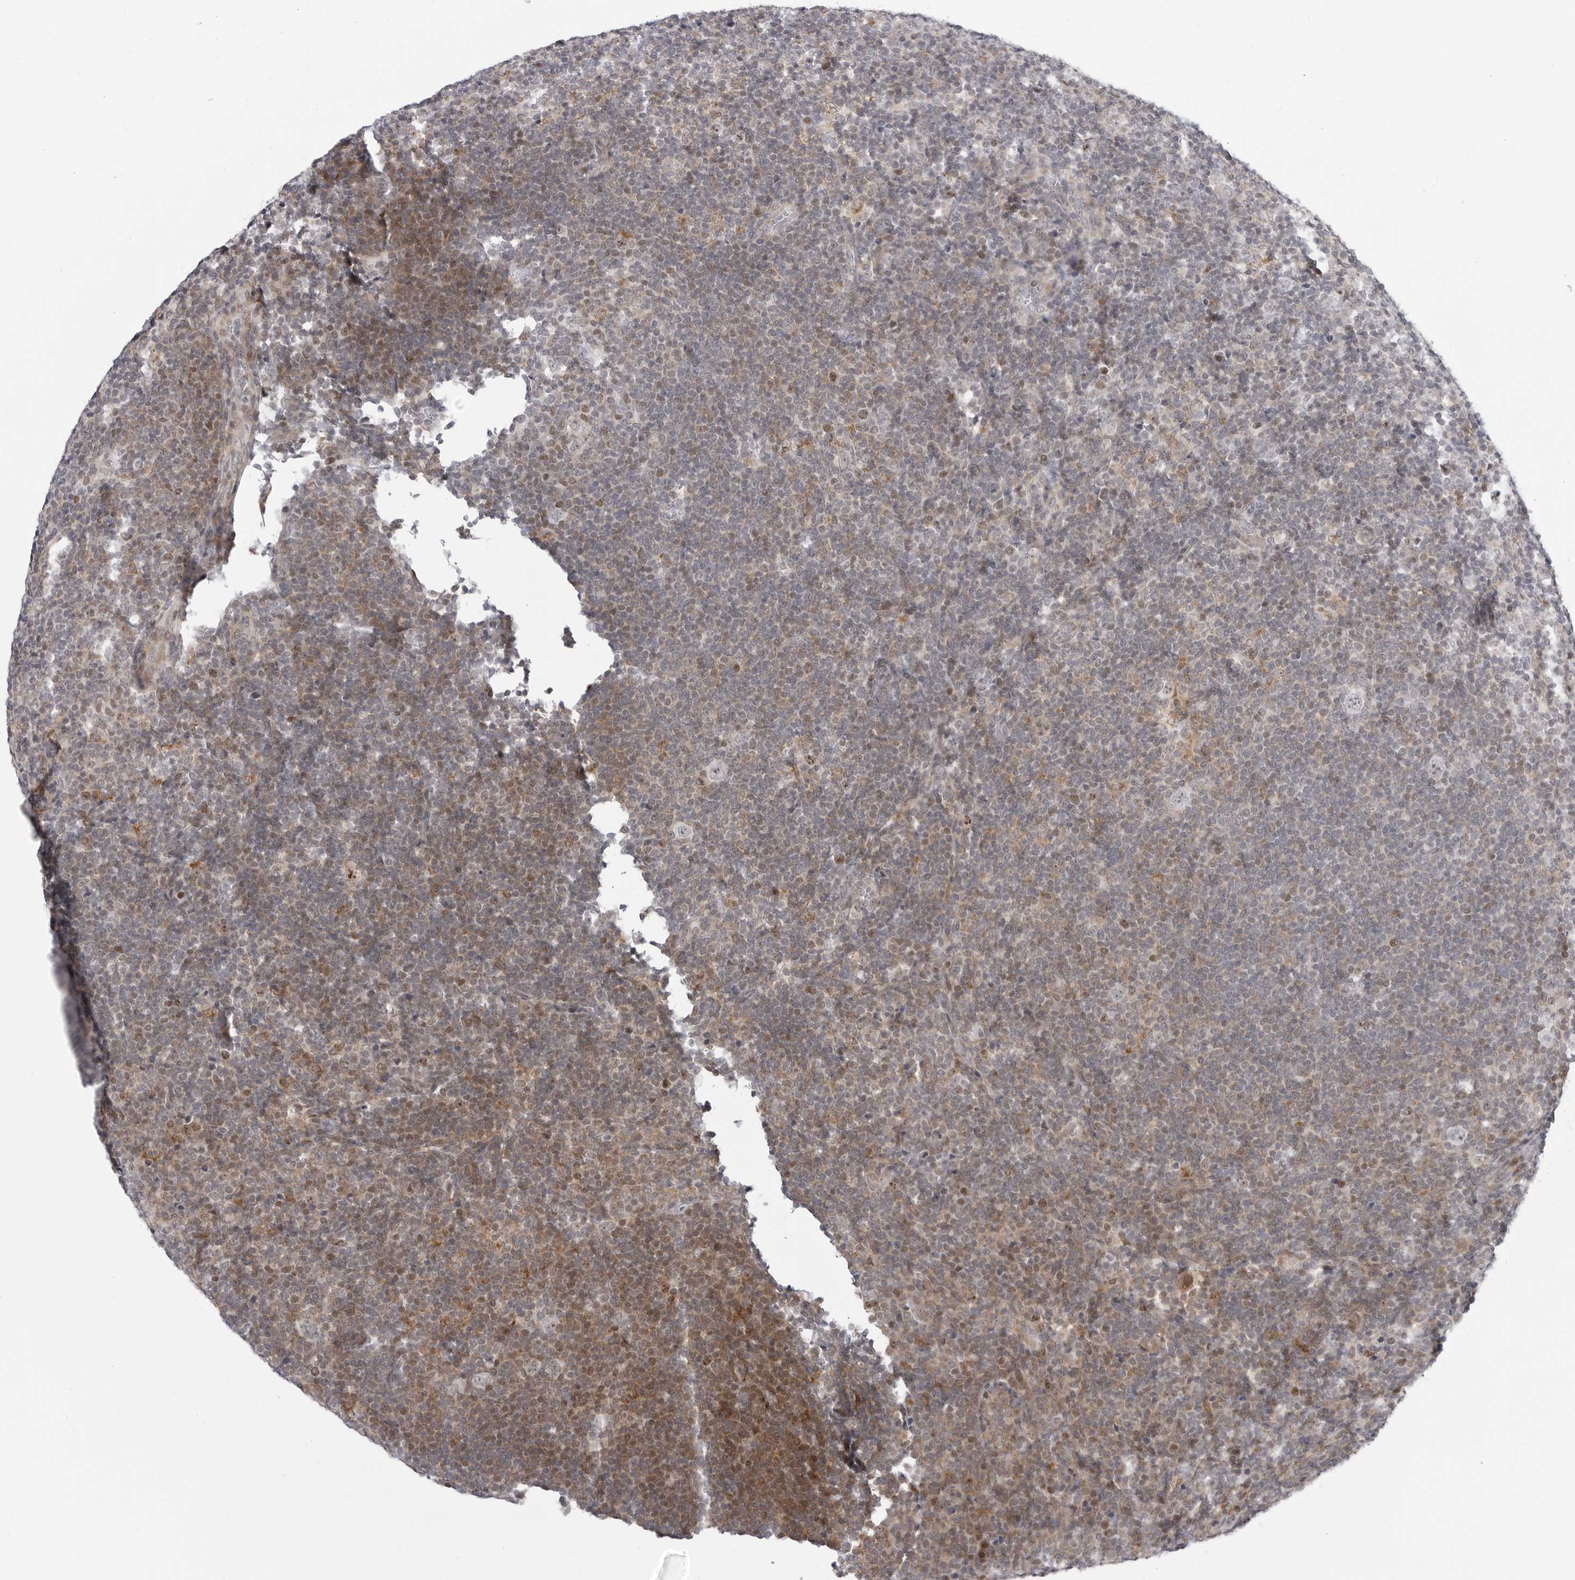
{"staining": {"intensity": "negative", "quantity": "none", "location": "none"}, "tissue": "lymphoma", "cell_type": "Tumor cells", "image_type": "cancer", "snomed": [{"axis": "morphology", "description": "Hodgkin's disease, NOS"}, {"axis": "topography", "description": "Lymph node"}], "caption": "IHC of Hodgkin's disease exhibits no staining in tumor cells.", "gene": "FAM135B", "patient": {"sex": "female", "age": 57}}